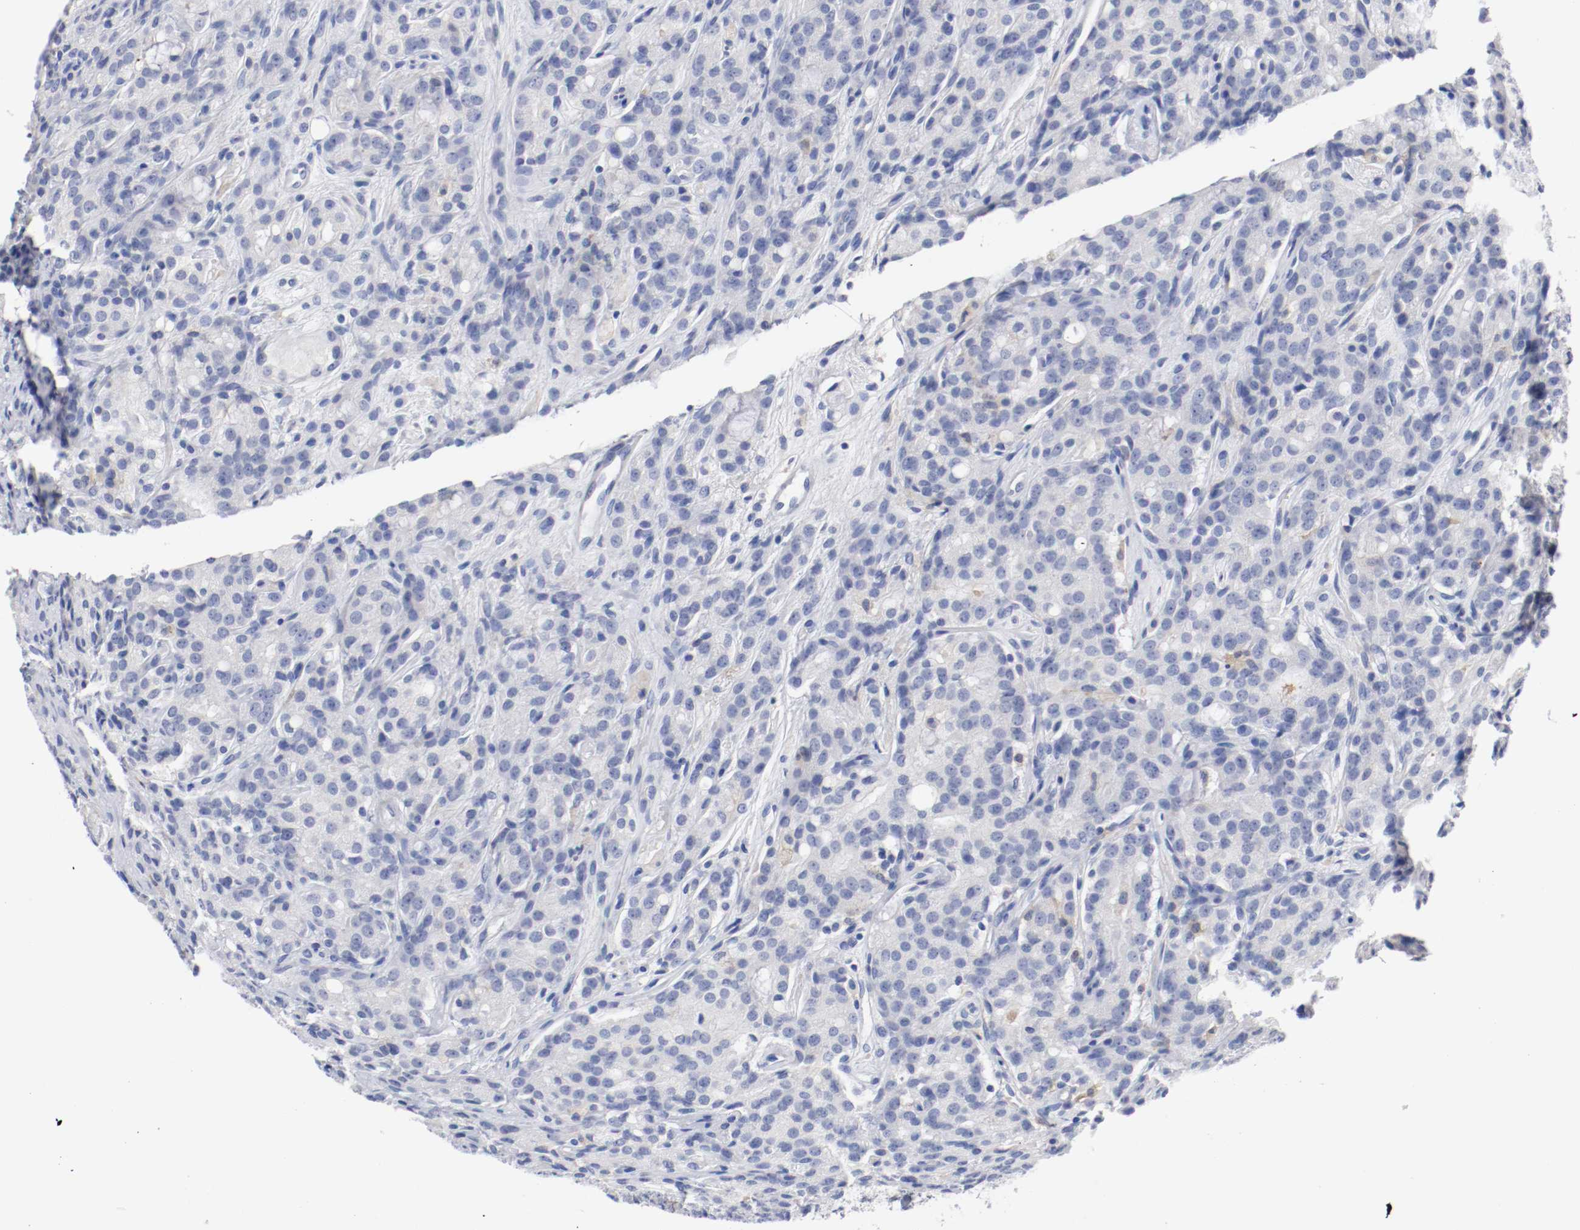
{"staining": {"intensity": "negative", "quantity": "none", "location": "none"}, "tissue": "prostate cancer", "cell_type": "Tumor cells", "image_type": "cancer", "snomed": [{"axis": "morphology", "description": "Adenocarcinoma, High grade"}, {"axis": "topography", "description": "Prostate"}], "caption": "Immunohistochemical staining of human high-grade adenocarcinoma (prostate) displays no significant staining in tumor cells.", "gene": "FGFBP1", "patient": {"sex": "male", "age": 72}}